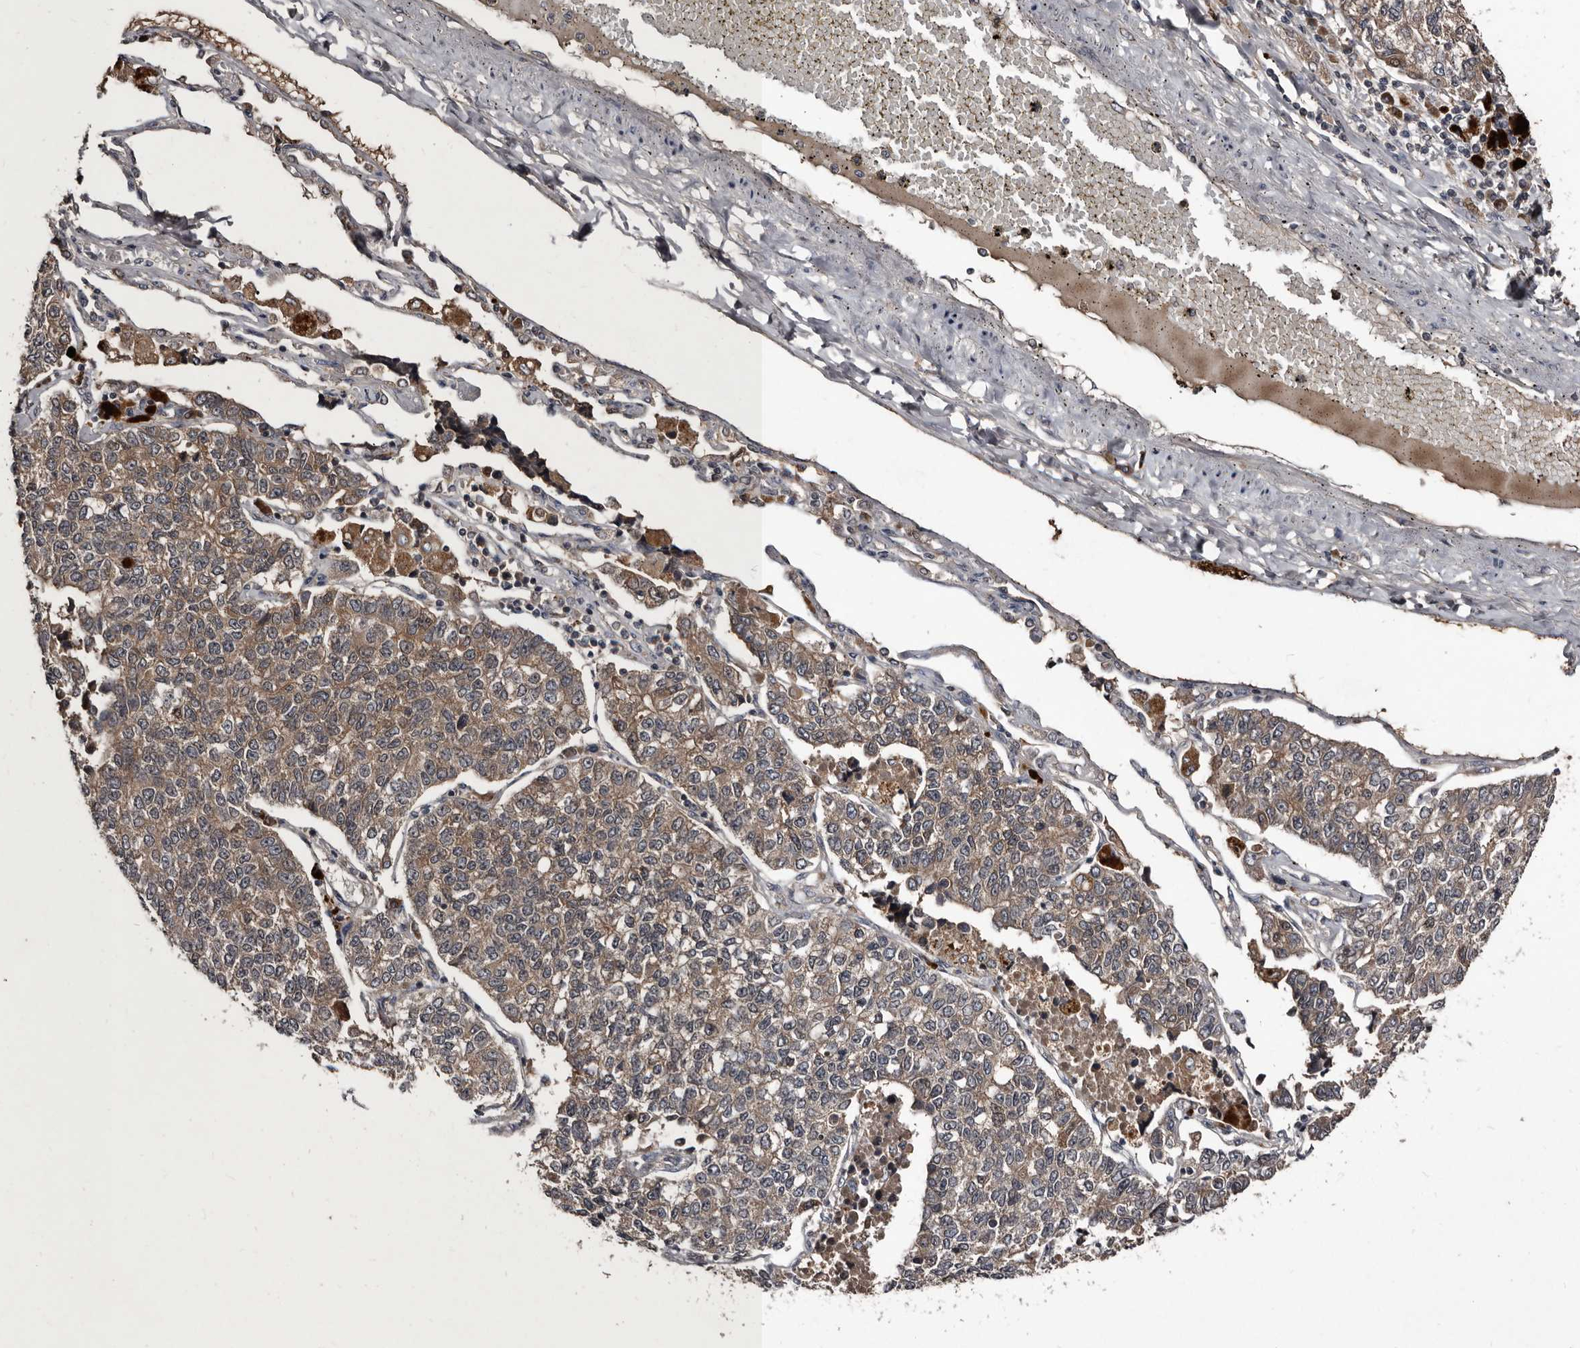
{"staining": {"intensity": "weak", "quantity": ">75%", "location": "cytoplasmic/membranous"}, "tissue": "lung cancer", "cell_type": "Tumor cells", "image_type": "cancer", "snomed": [{"axis": "morphology", "description": "Adenocarcinoma, NOS"}, {"axis": "topography", "description": "Lung"}], "caption": "Tumor cells show low levels of weak cytoplasmic/membranous staining in approximately >75% of cells in lung adenocarcinoma.", "gene": "PMVK", "patient": {"sex": "male", "age": 49}}